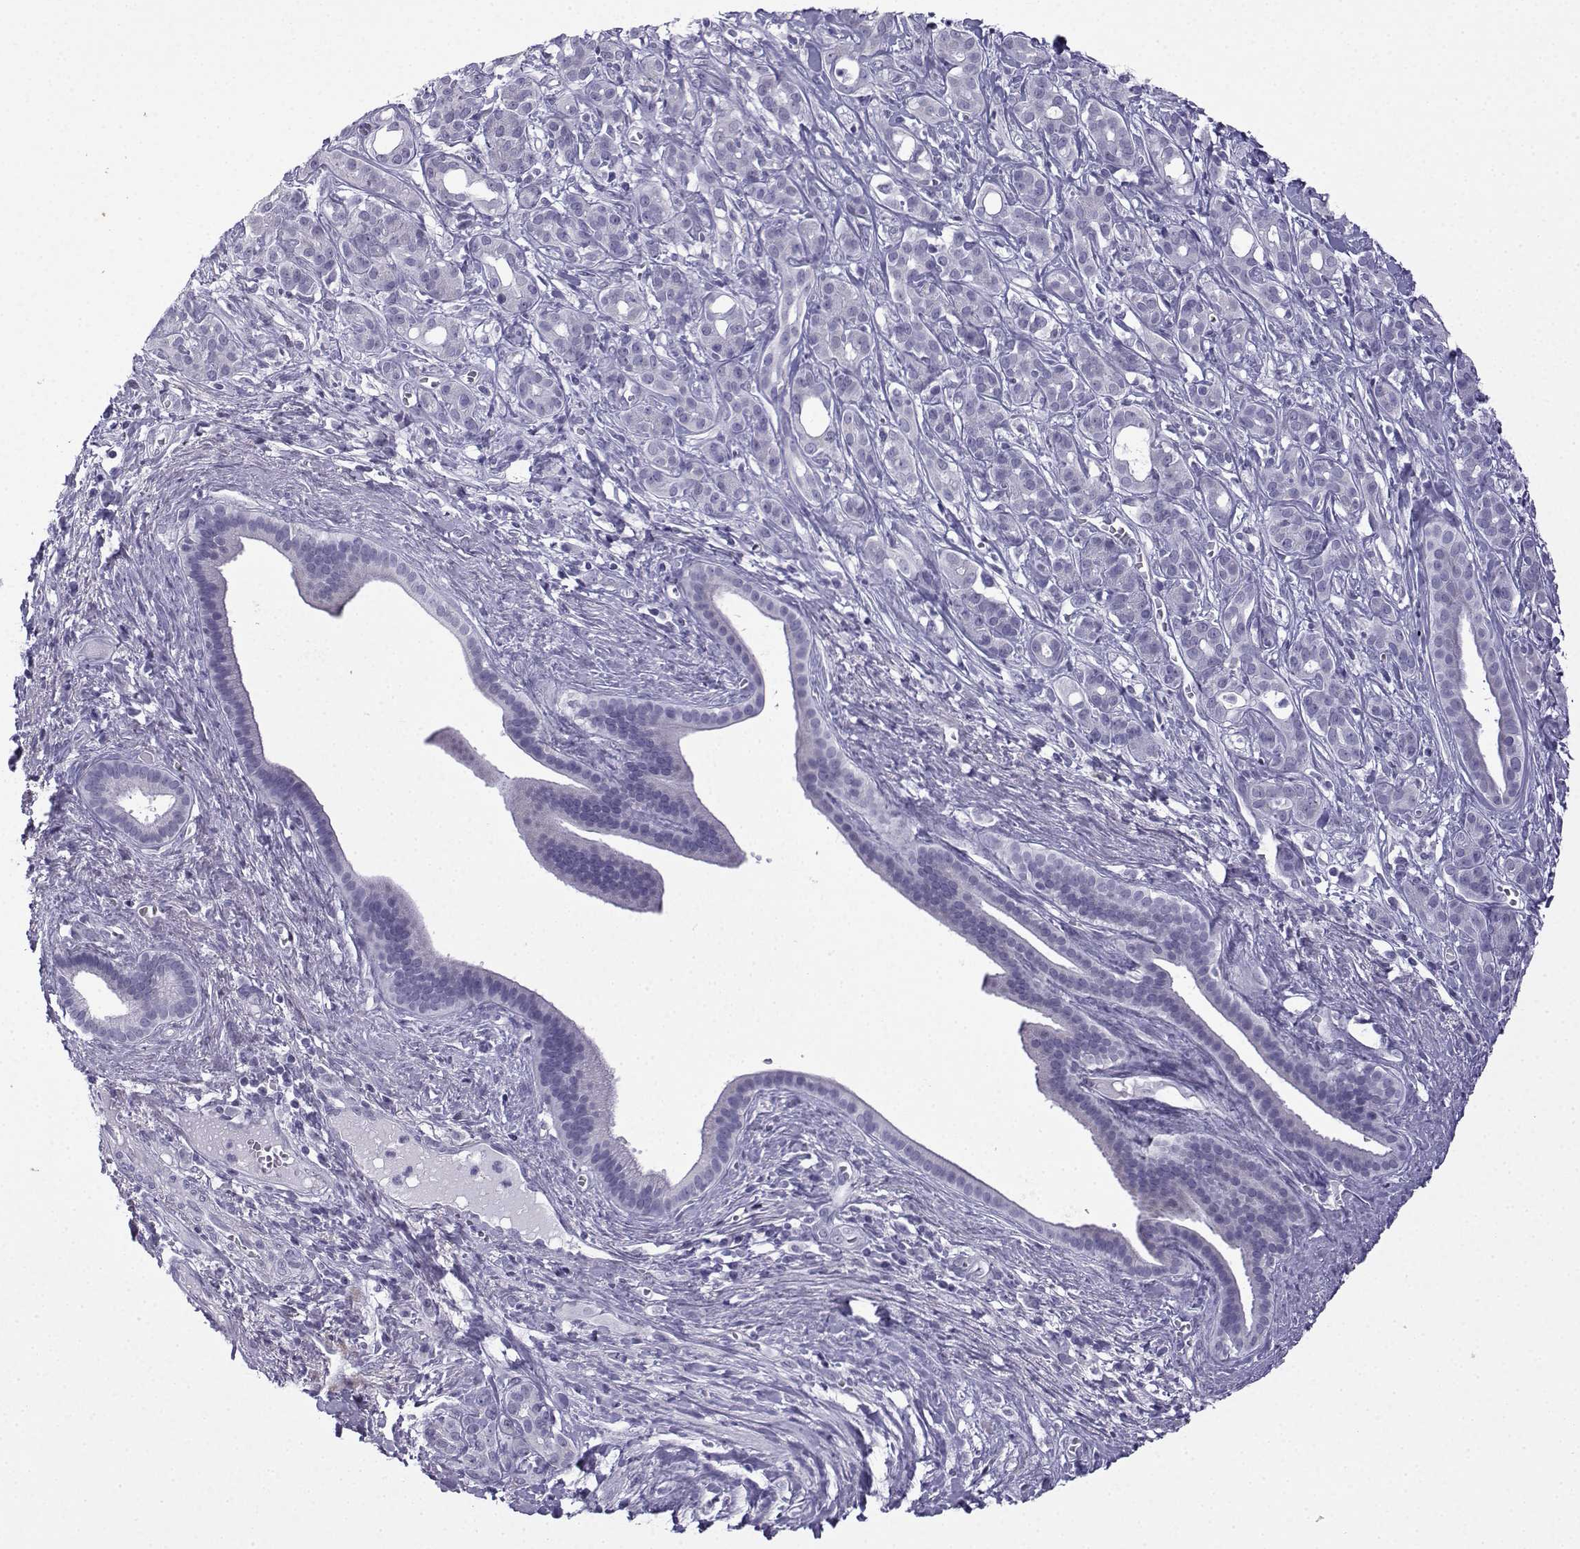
{"staining": {"intensity": "negative", "quantity": "none", "location": "none"}, "tissue": "pancreatic cancer", "cell_type": "Tumor cells", "image_type": "cancer", "snomed": [{"axis": "morphology", "description": "Adenocarcinoma, NOS"}, {"axis": "topography", "description": "Pancreas"}], "caption": "Protein analysis of adenocarcinoma (pancreatic) exhibits no significant staining in tumor cells.", "gene": "ACRBP", "patient": {"sex": "male", "age": 61}}